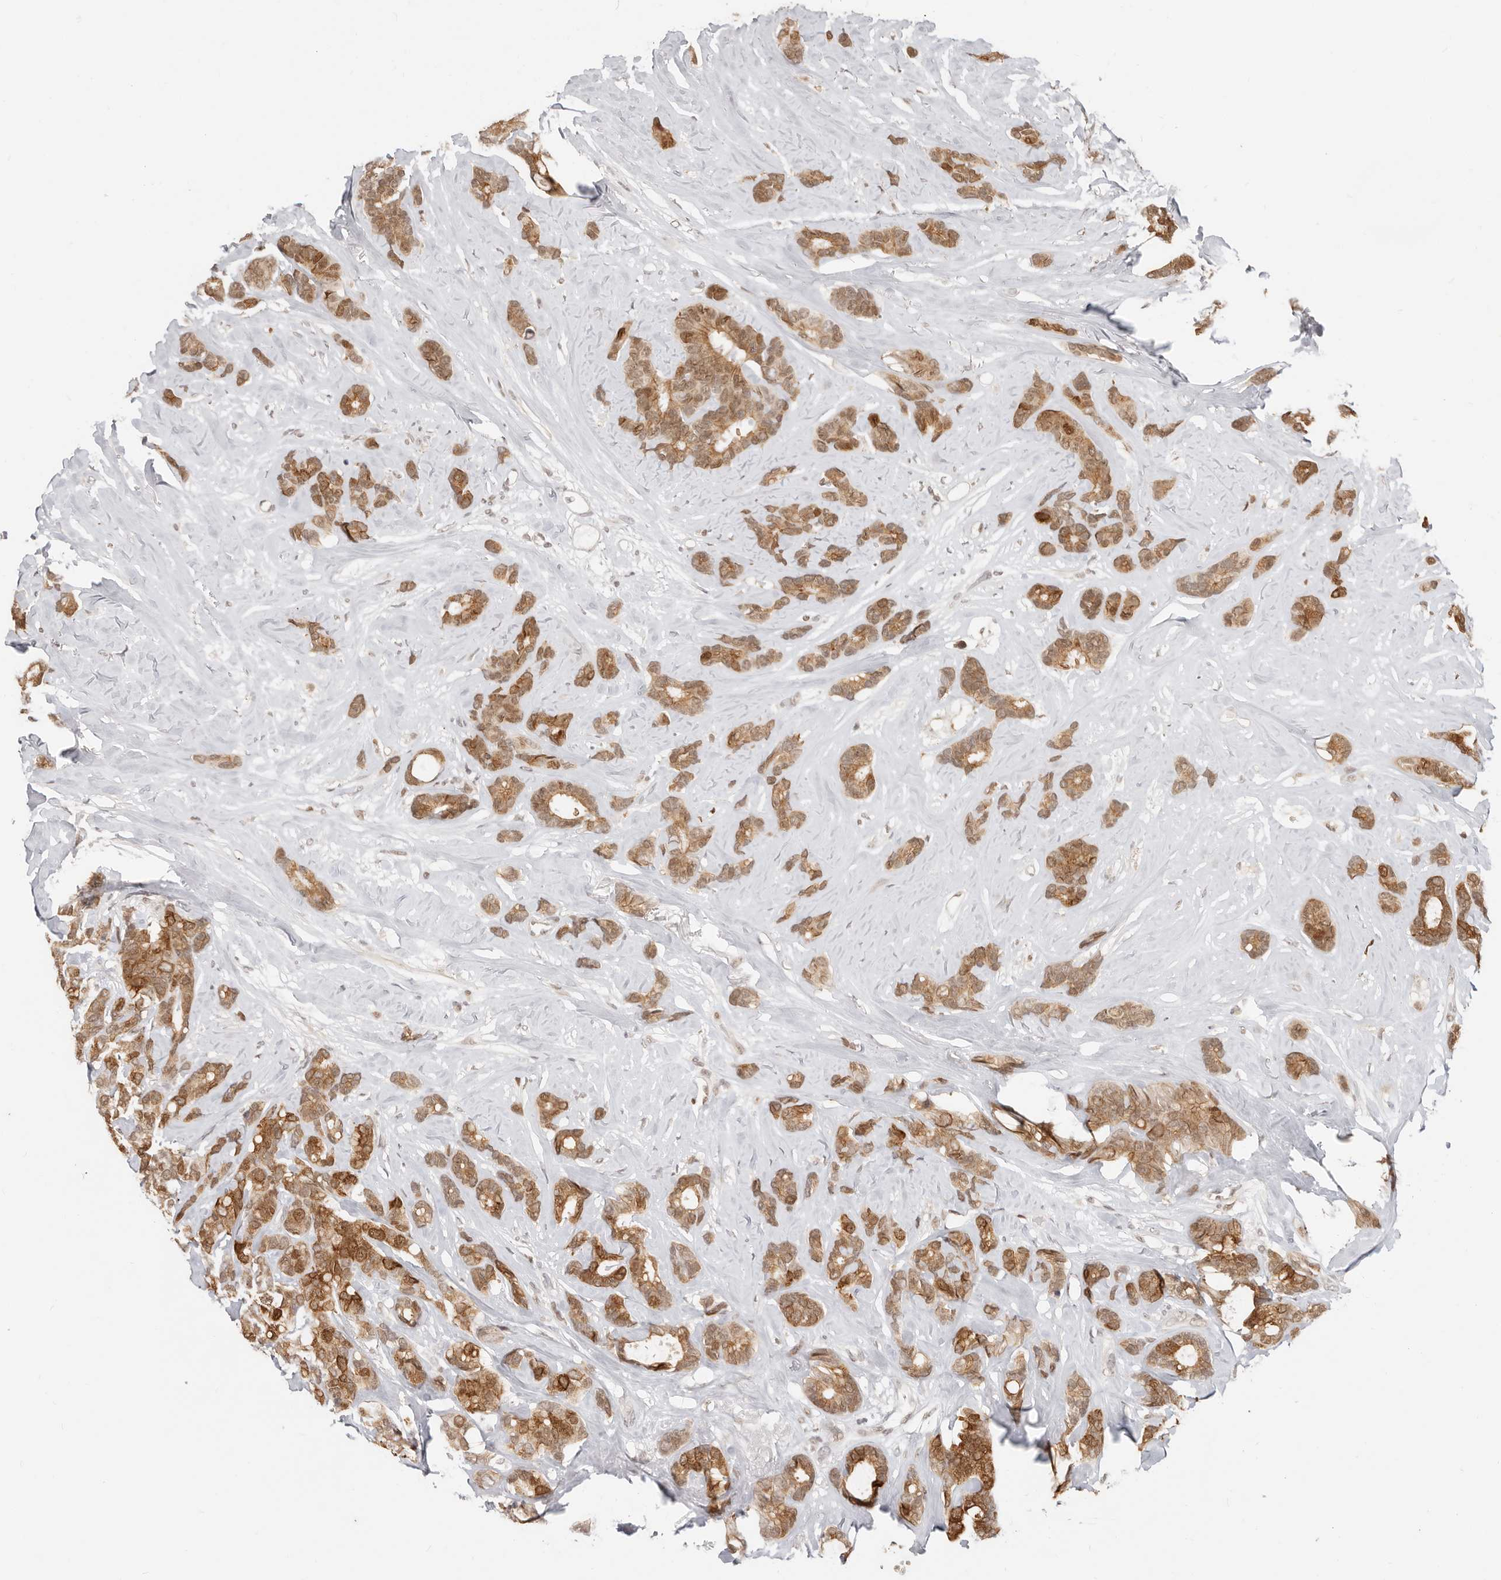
{"staining": {"intensity": "moderate", "quantity": ">75%", "location": "cytoplasmic/membranous,nuclear"}, "tissue": "breast cancer", "cell_type": "Tumor cells", "image_type": "cancer", "snomed": [{"axis": "morphology", "description": "Duct carcinoma"}, {"axis": "topography", "description": "Breast"}], "caption": "A histopathology image of human intraductal carcinoma (breast) stained for a protein displays moderate cytoplasmic/membranous and nuclear brown staining in tumor cells. The staining is performed using DAB brown chromogen to label protein expression. The nuclei are counter-stained blue using hematoxylin.", "gene": "RFC2", "patient": {"sex": "female", "age": 87}}